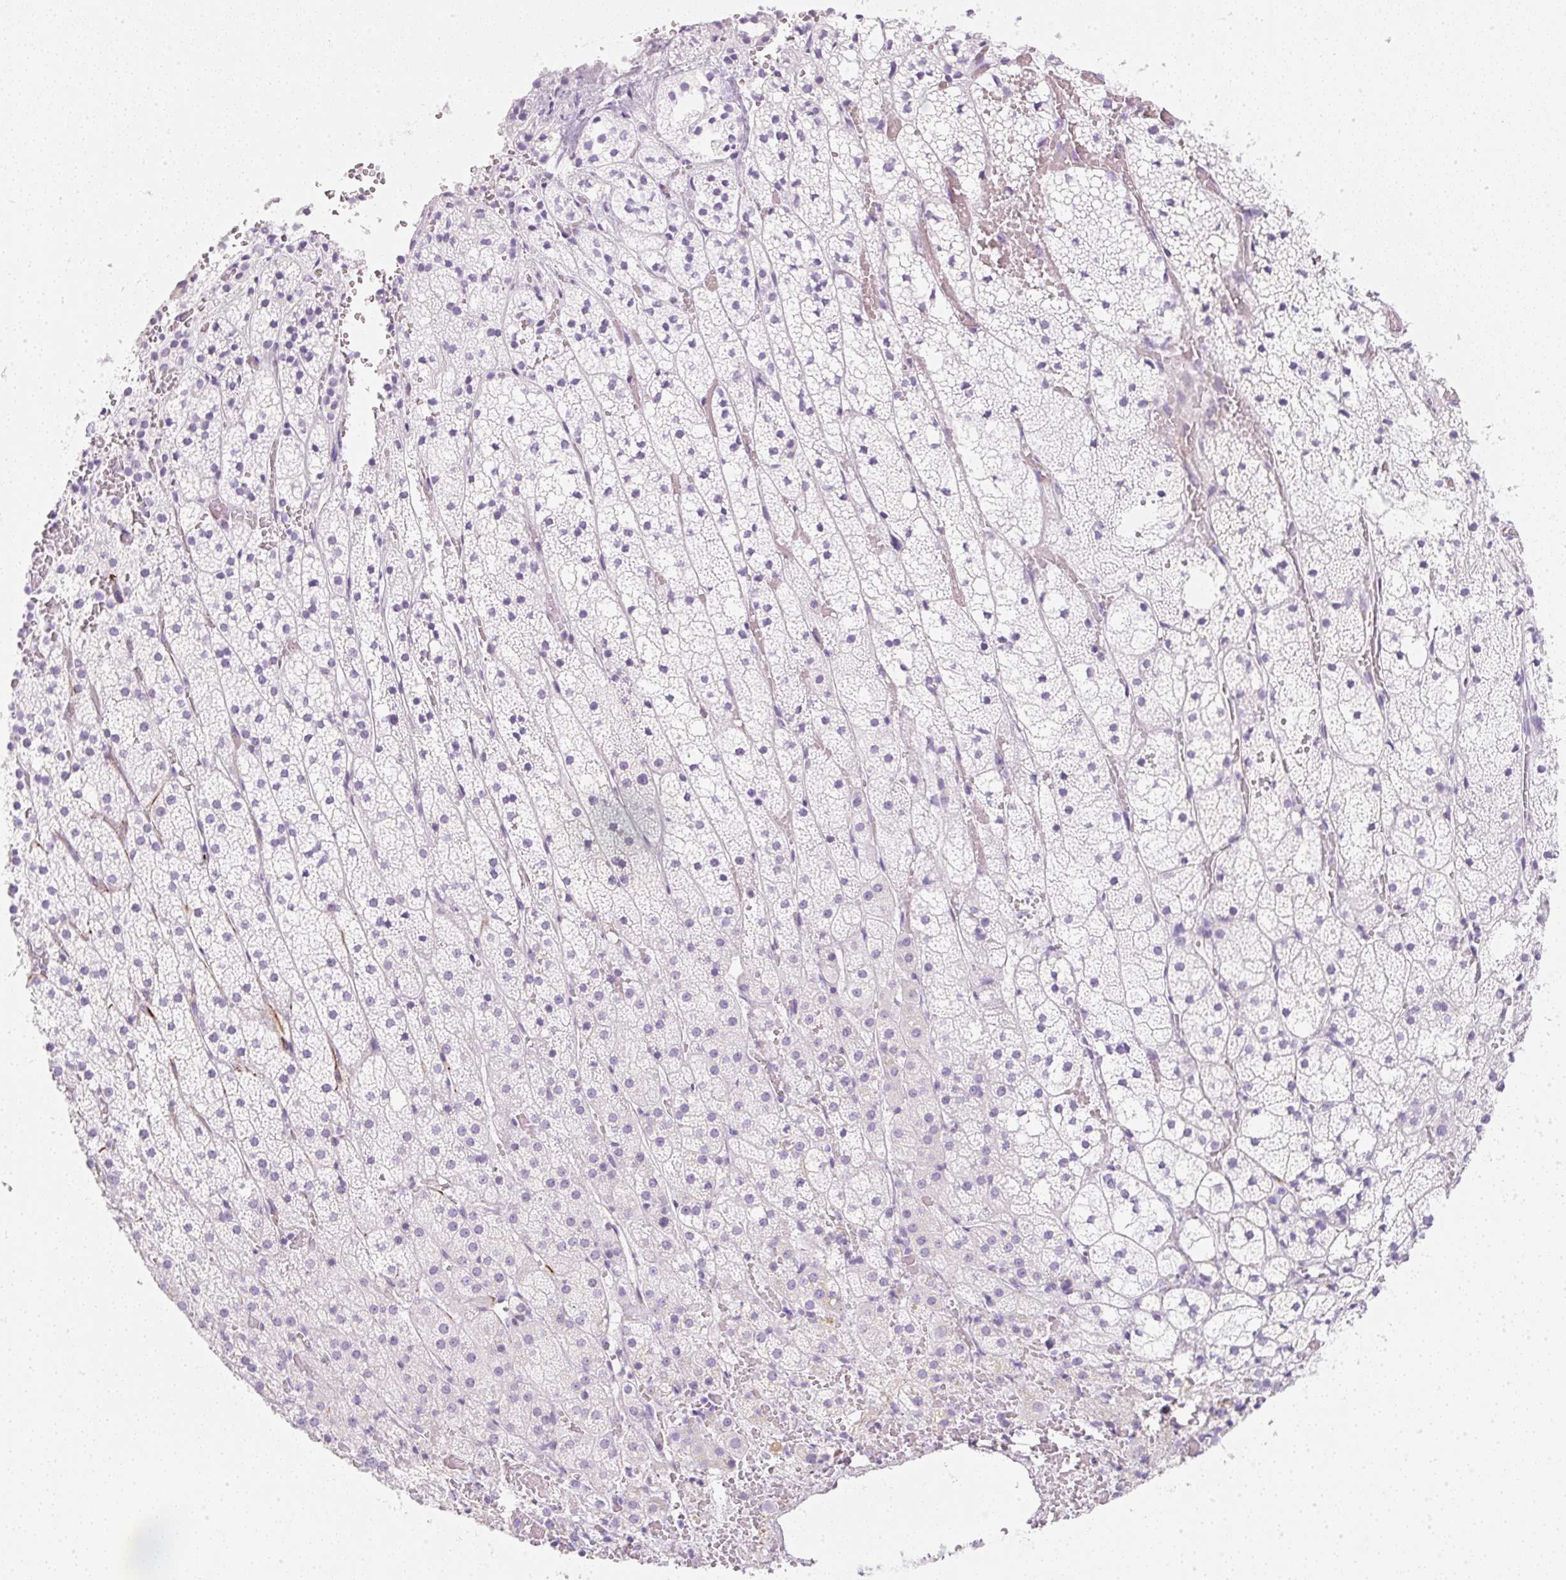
{"staining": {"intensity": "negative", "quantity": "none", "location": "none"}, "tissue": "adrenal gland", "cell_type": "Glandular cells", "image_type": "normal", "snomed": [{"axis": "morphology", "description": "Normal tissue, NOS"}, {"axis": "topography", "description": "Adrenal gland"}], "caption": "Immunohistochemistry (IHC) histopathology image of normal adrenal gland stained for a protein (brown), which demonstrates no positivity in glandular cells.", "gene": "ZNF689", "patient": {"sex": "male", "age": 53}}